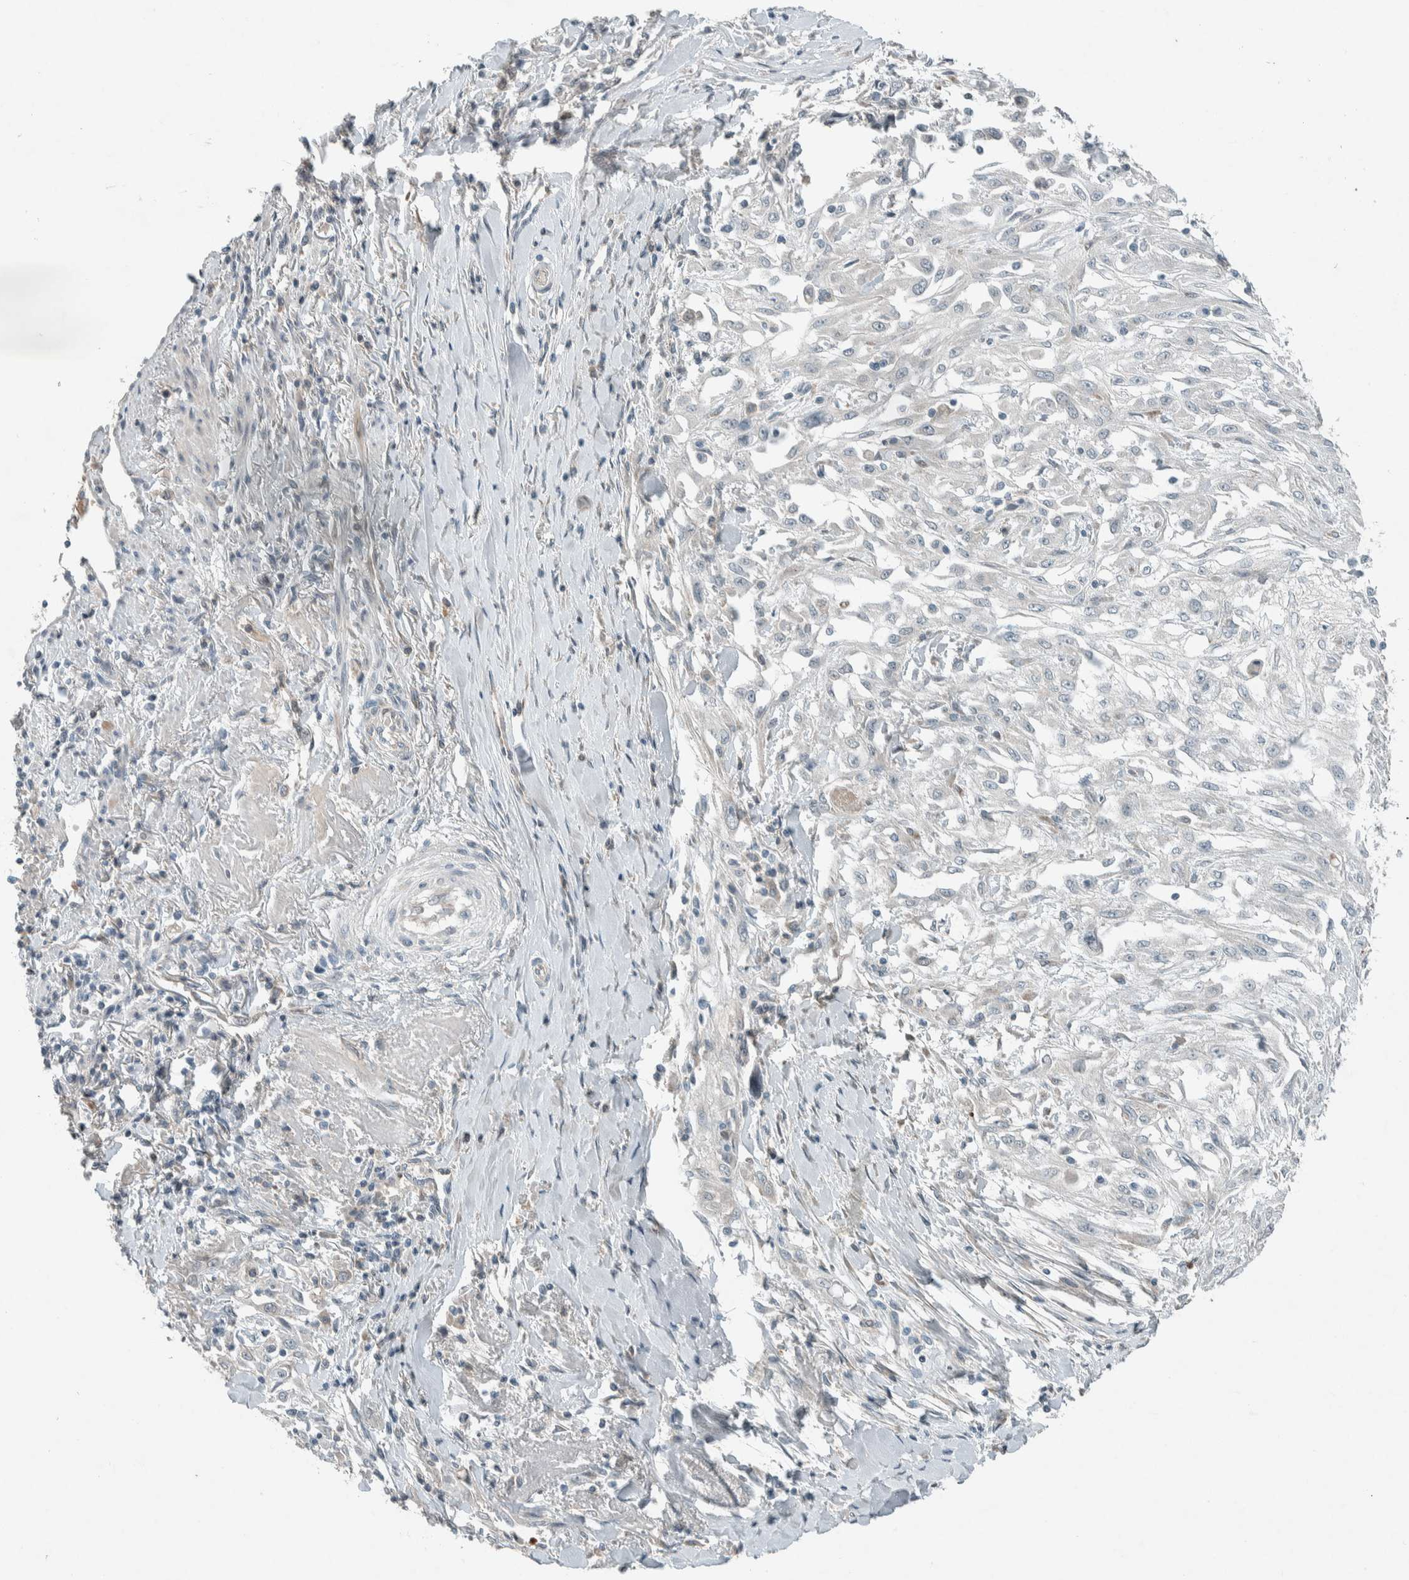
{"staining": {"intensity": "negative", "quantity": "none", "location": "none"}, "tissue": "skin cancer", "cell_type": "Tumor cells", "image_type": "cancer", "snomed": [{"axis": "morphology", "description": "Squamous cell carcinoma, NOS"}, {"axis": "morphology", "description": "Squamous cell carcinoma, metastatic, NOS"}, {"axis": "topography", "description": "Skin"}, {"axis": "topography", "description": "Lymph node"}], "caption": "Tumor cells show no significant positivity in skin metastatic squamous cell carcinoma.", "gene": "CERCAM", "patient": {"sex": "male", "age": 75}}